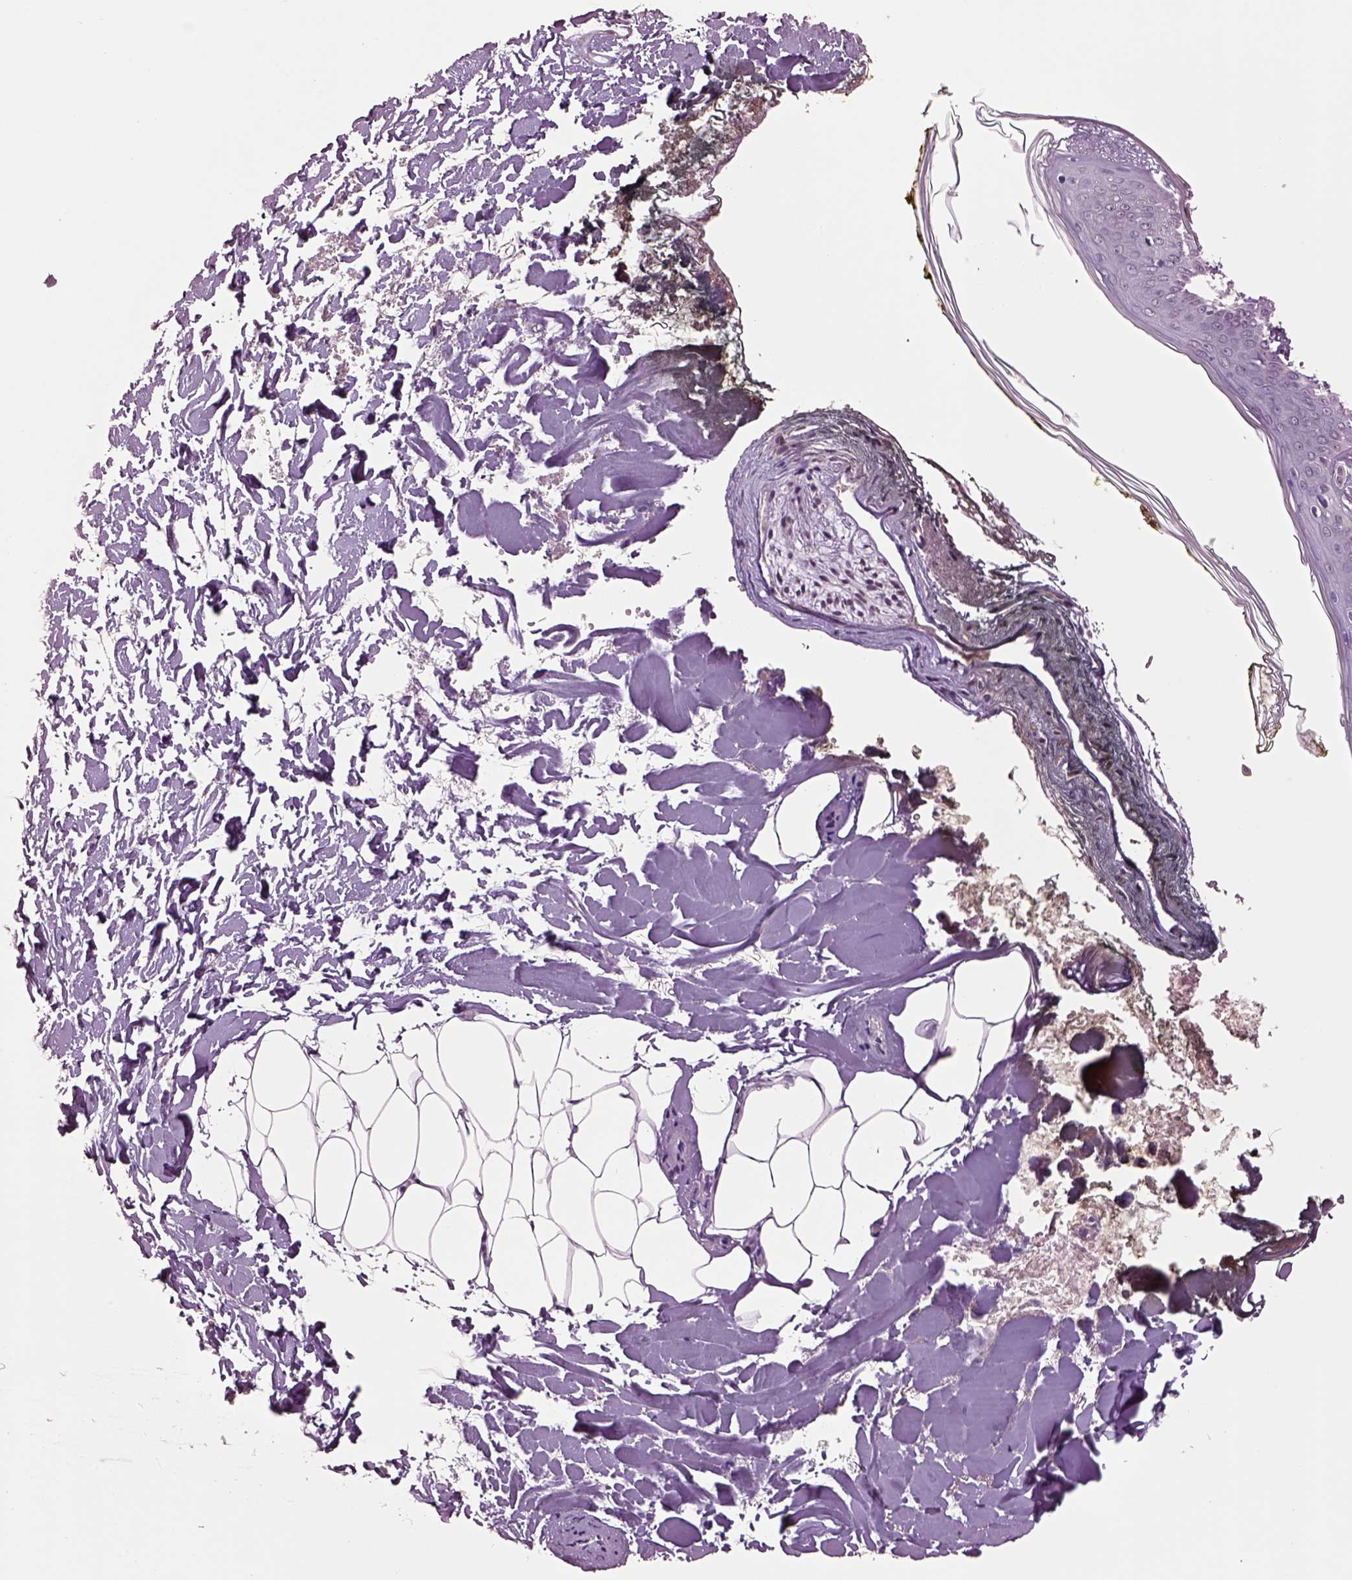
{"staining": {"intensity": "negative", "quantity": "none", "location": "none"}, "tissue": "skin", "cell_type": "Fibroblasts", "image_type": "normal", "snomed": [{"axis": "morphology", "description": "Normal tissue, NOS"}, {"axis": "topography", "description": "Skin"}], "caption": "An IHC micrograph of normal skin is shown. There is no staining in fibroblasts of skin. The staining was performed using DAB to visualize the protein expression in brown, while the nuclei were stained in blue with hematoxylin (Magnification: 20x).", "gene": "CLPSL1", "patient": {"sex": "female", "age": 34}}